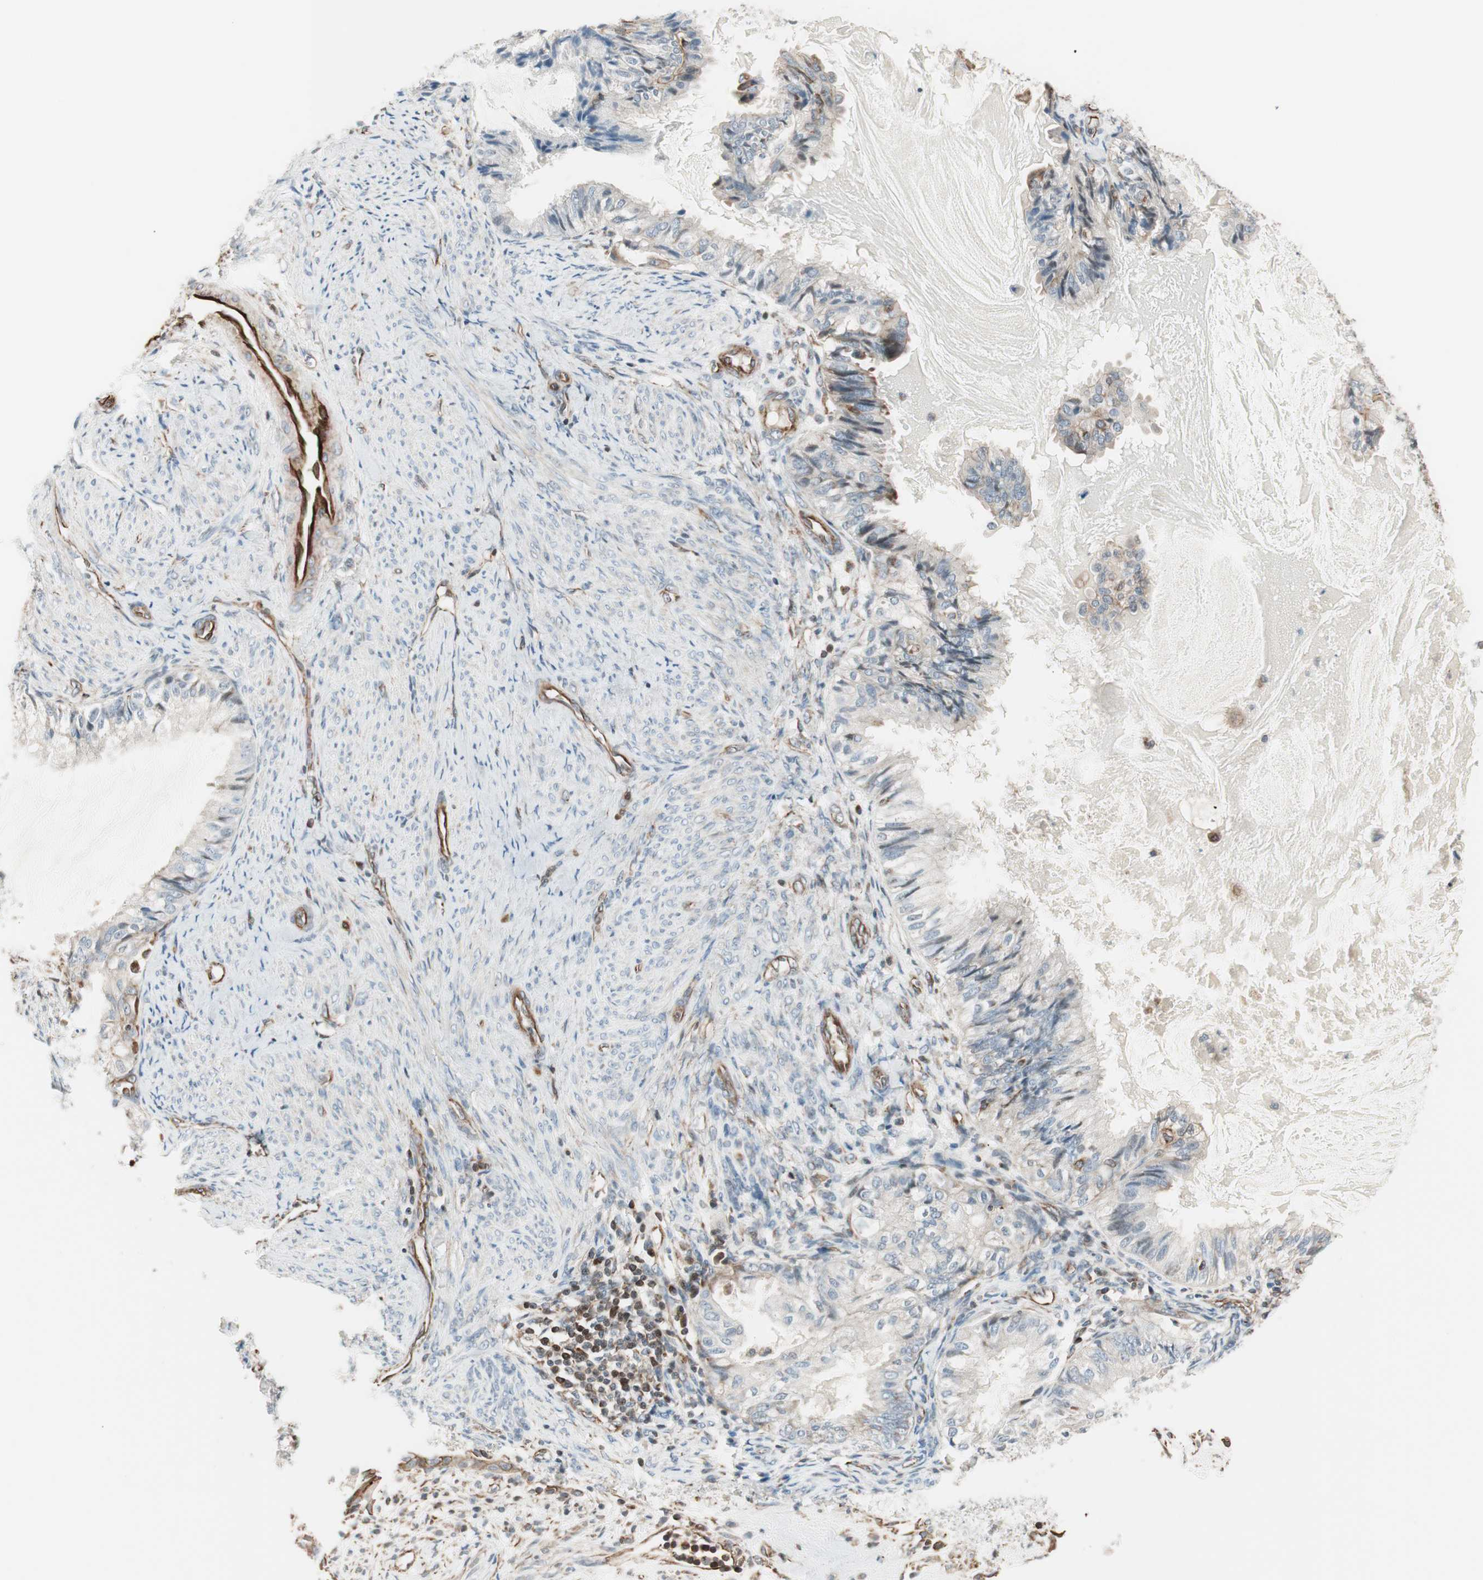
{"staining": {"intensity": "weak", "quantity": "25%-75%", "location": "cytoplasmic/membranous"}, "tissue": "cervical cancer", "cell_type": "Tumor cells", "image_type": "cancer", "snomed": [{"axis": "morphology", "description": "Normal tissue, NOS"}, {"axis": "morphology", "description": "Adenocarcinoma, NOS"}, {"axis": "topography", "description": "Cervix"}, {"axis": "topography", "description": "Endometrium"}], "caption": "A high-resolution photomicrograph shows IHC staining of adenocarcinoma (cervical), which displays weak cytoplasmic/membranous positivity in approximately 25%-75% of tumor cells.", "gene": "MAD2L2", "patient": {"sex": "female", "age": 86}}